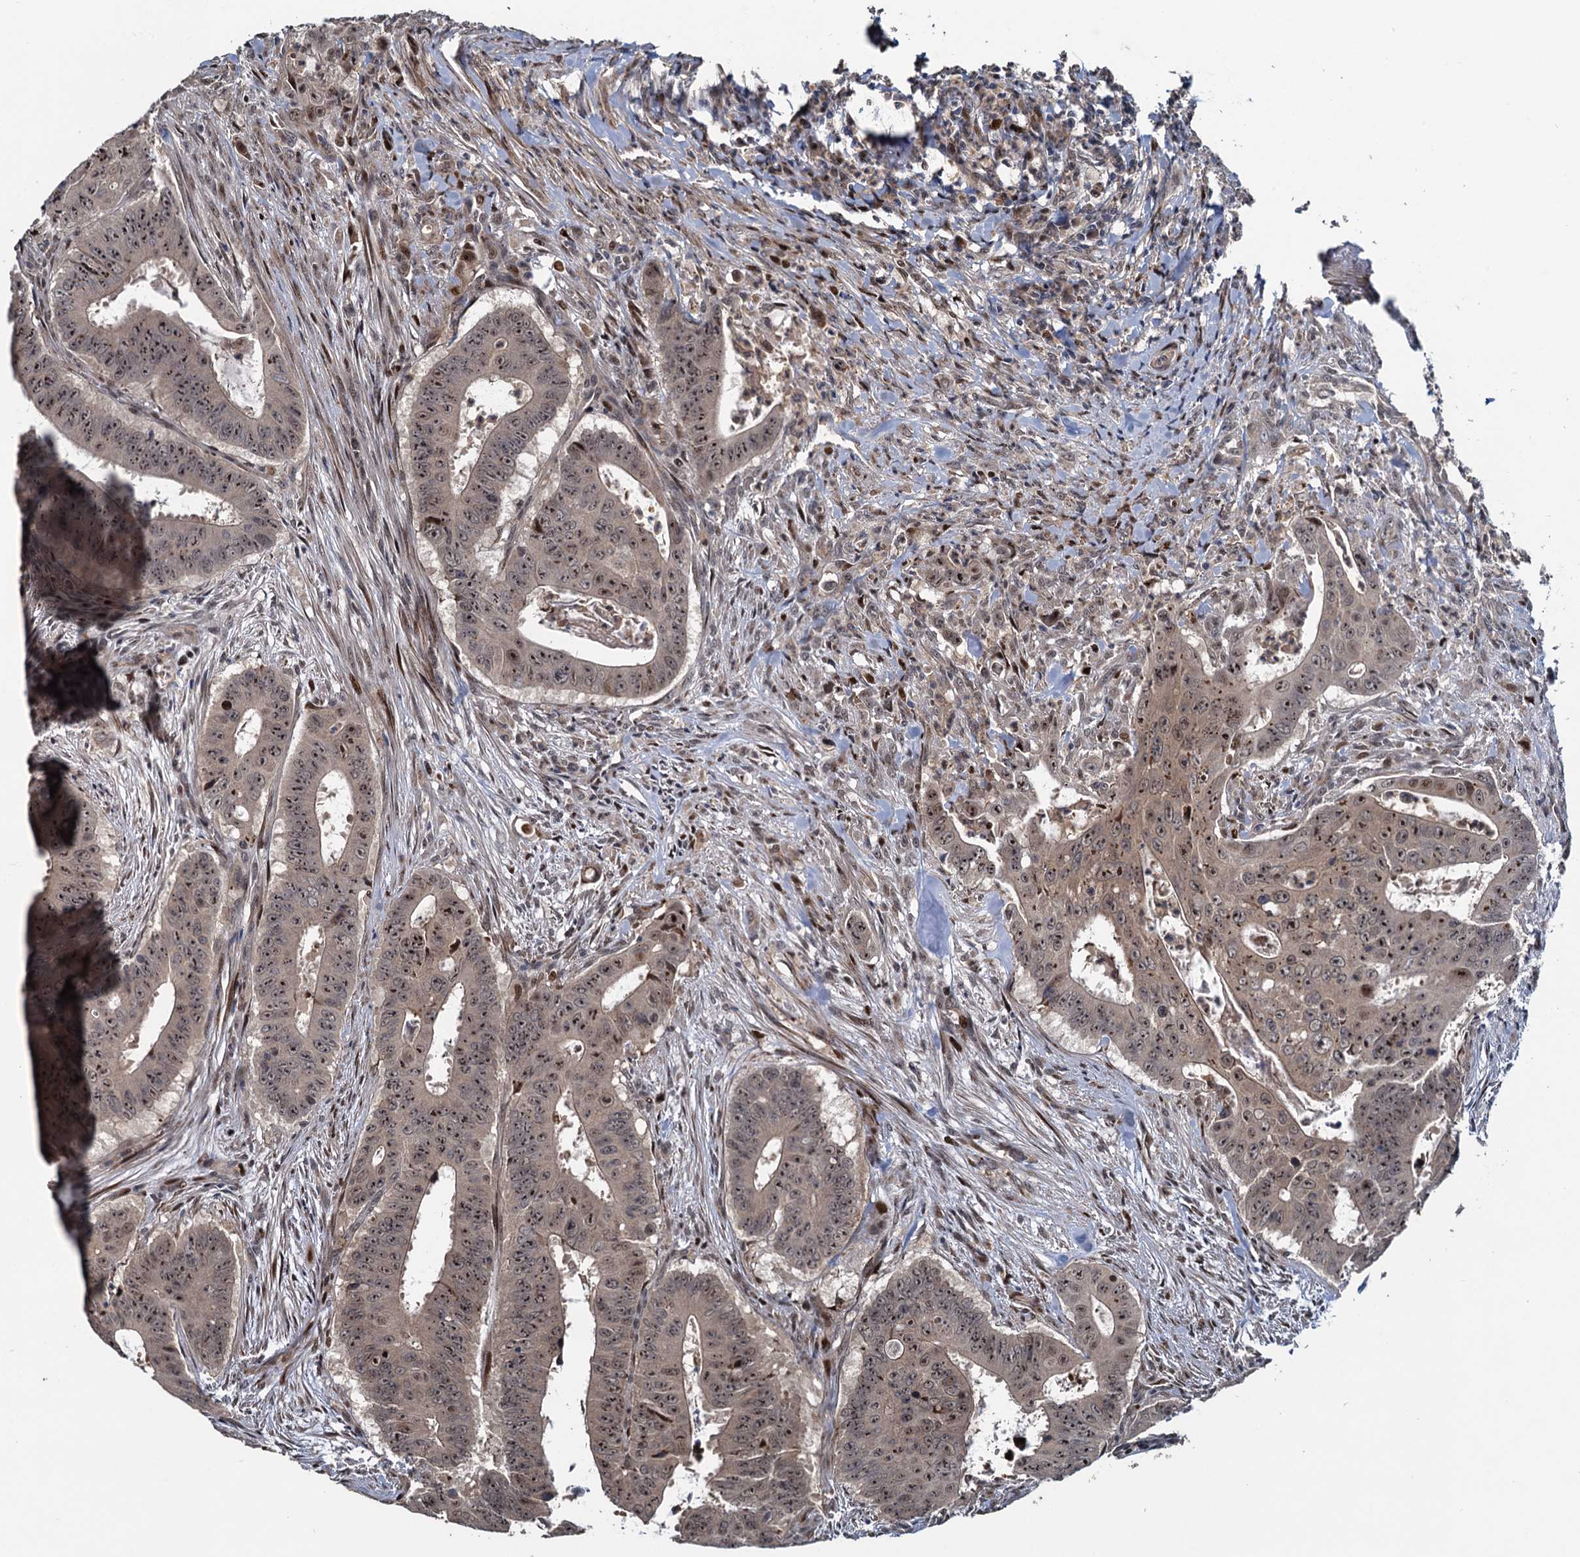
{"staining": {"intensity": "weak", "quantity": "25%-75%", "location": "cytoplasmic/membranous,nuclear"}, "tissue": "colorectal cancer", "cell_type": "Tumor cells", "image_type": "cancer", "snomed": [{"axis": "morphology", "description": "Adenocarcinoma, NOS"}, {"axis": "topography", "description": "Rectum"}], "caption": "An image of human colorectal adenocarcinoma stained for a protein displays weak cytoplasmic/membranous and nuclear brown staining in tumor cells.", "gene": "ATOSA", "patient": {"sex": "female", "age": 75}}